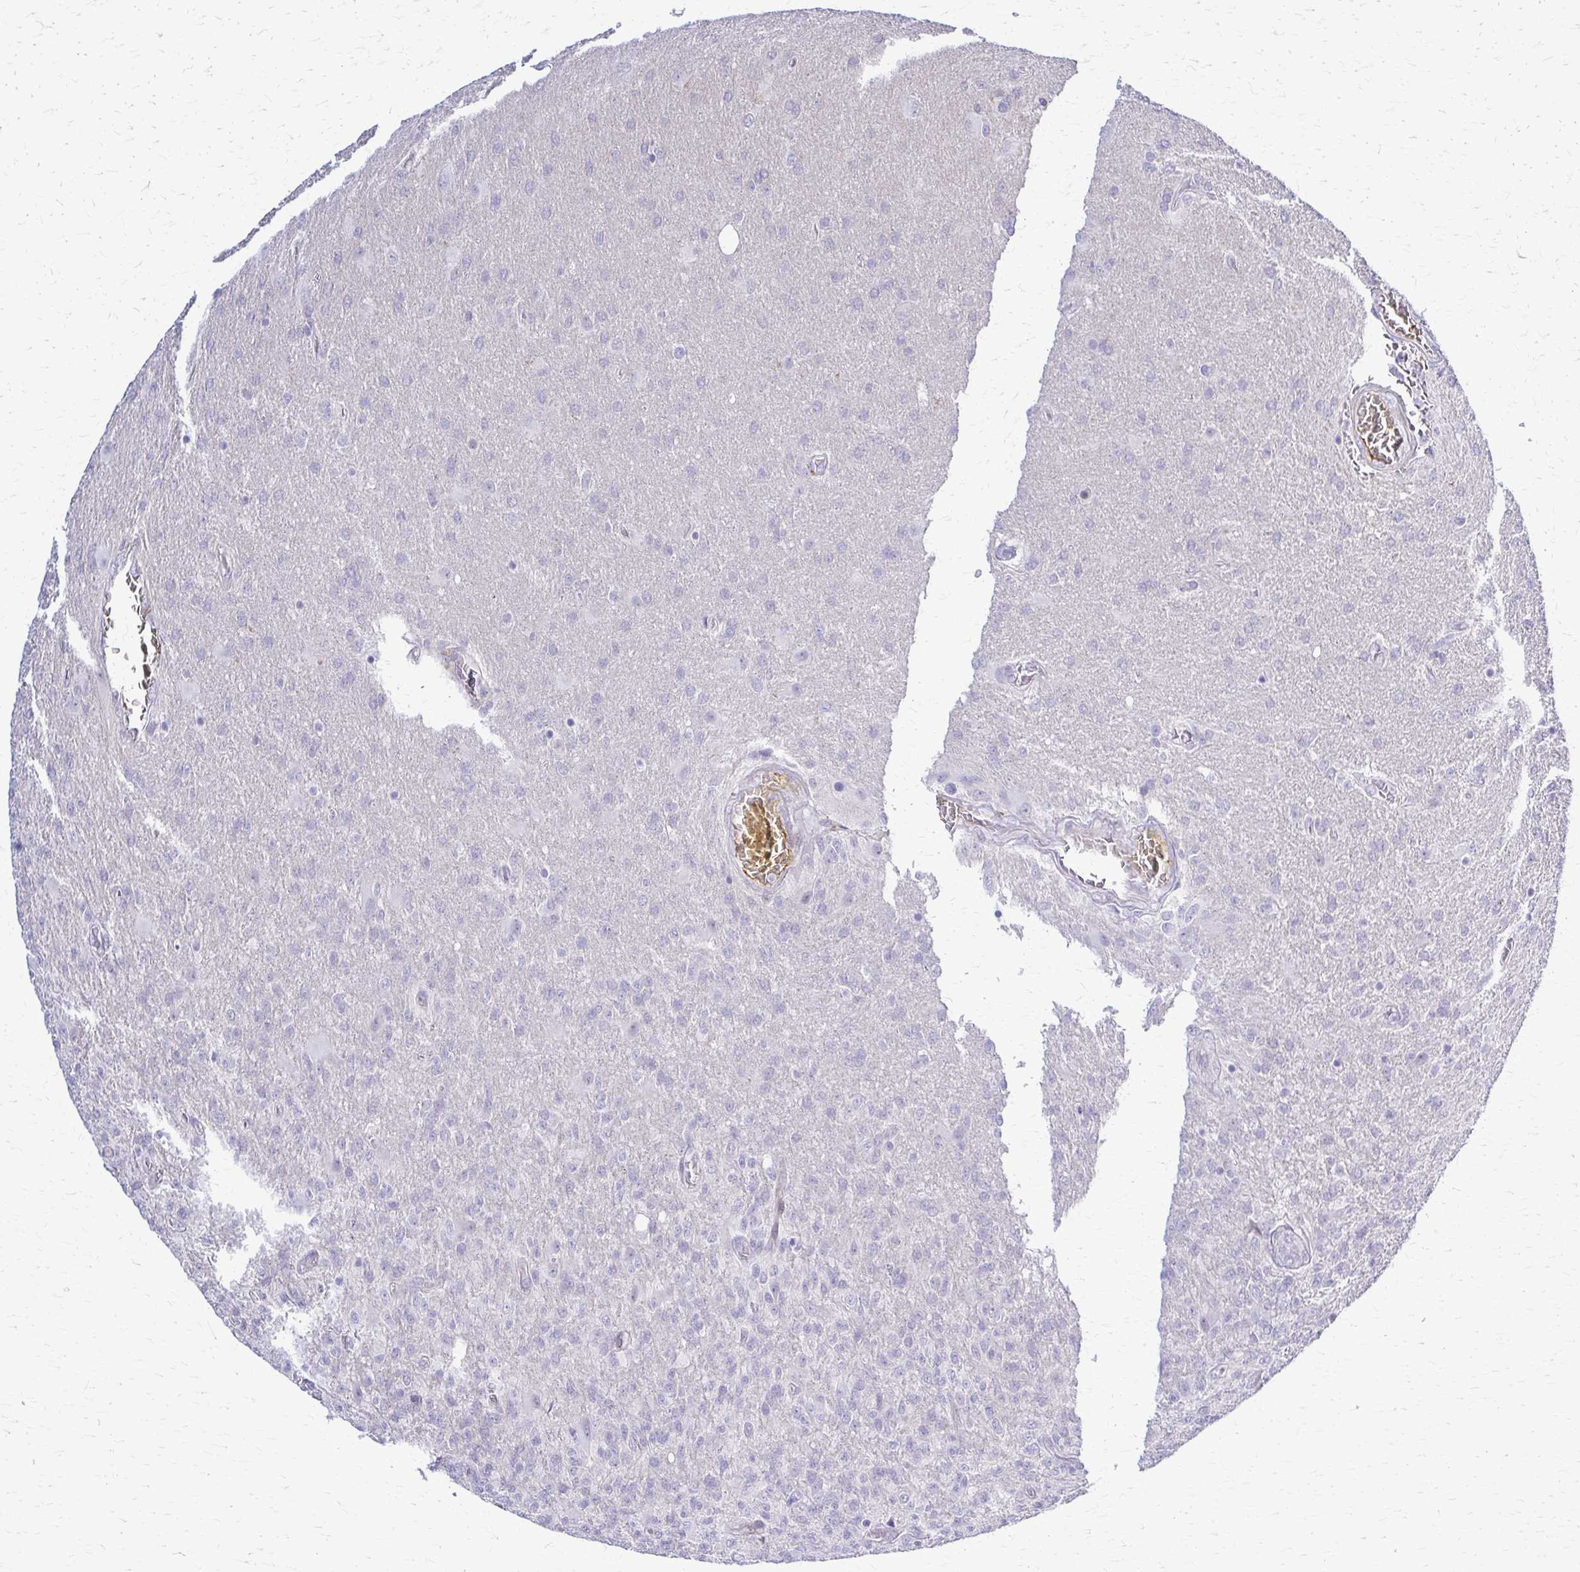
{"staining": {"intensity": "negative", "quantity": "none", "location": "none"}, "tissue": "glioma", "cell_type": "Tumor cells", "image_type": "cancer", "snomed": [{"axis": "morphology", "description": "Glioma, malignant, High grade"}, {"axis": "topography", "description": "Brain"}], "caption": "This is a image of immunohistochemistry (IHC) staining of glioma, which shows no positivity in tumor cells.", "gene": "RHOBTB2", "patient": {"sex": "male", "age": 61}}